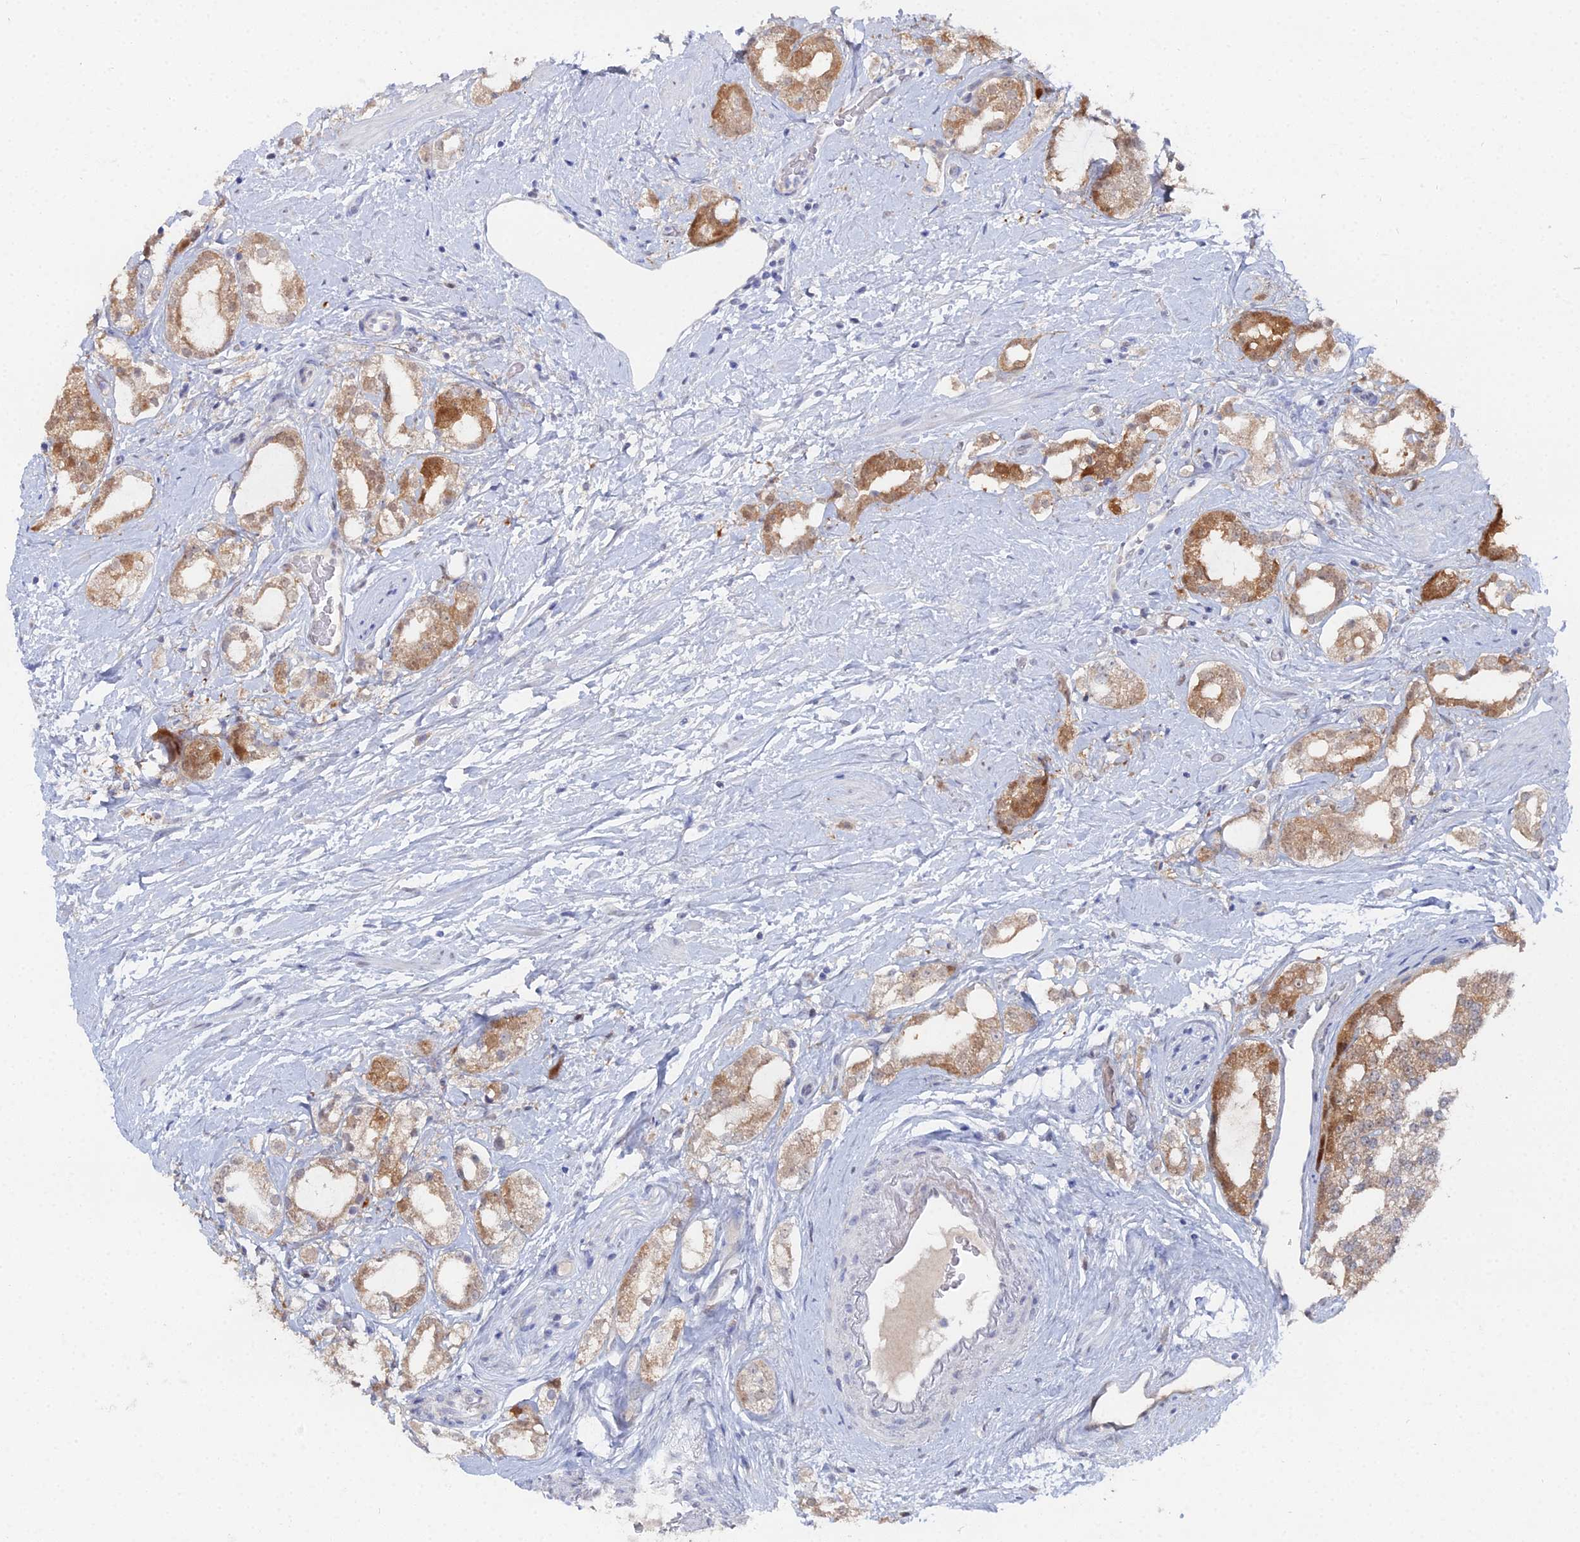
{"staining": {"intensity": "moderate", "quantity": ">75%", "location": "cytoplasmic/membranous"}, "tissue": "prostate cancer", "cell_type": "Tumor cells", "image_type": "cancer", "snomed": [{"axis": "morphology", "description": "Adenocarcinoma, High grade"}, {"axis": "topography", "description": "Prostate"}], "caption": "Prostate high-grade adenocarcinoma tissue displays moderate cytoplasmic/membranous staining in approximately >75% of tumor cells", "gene": "THAP4", "patient": {"sex": "male", "age": 64}}